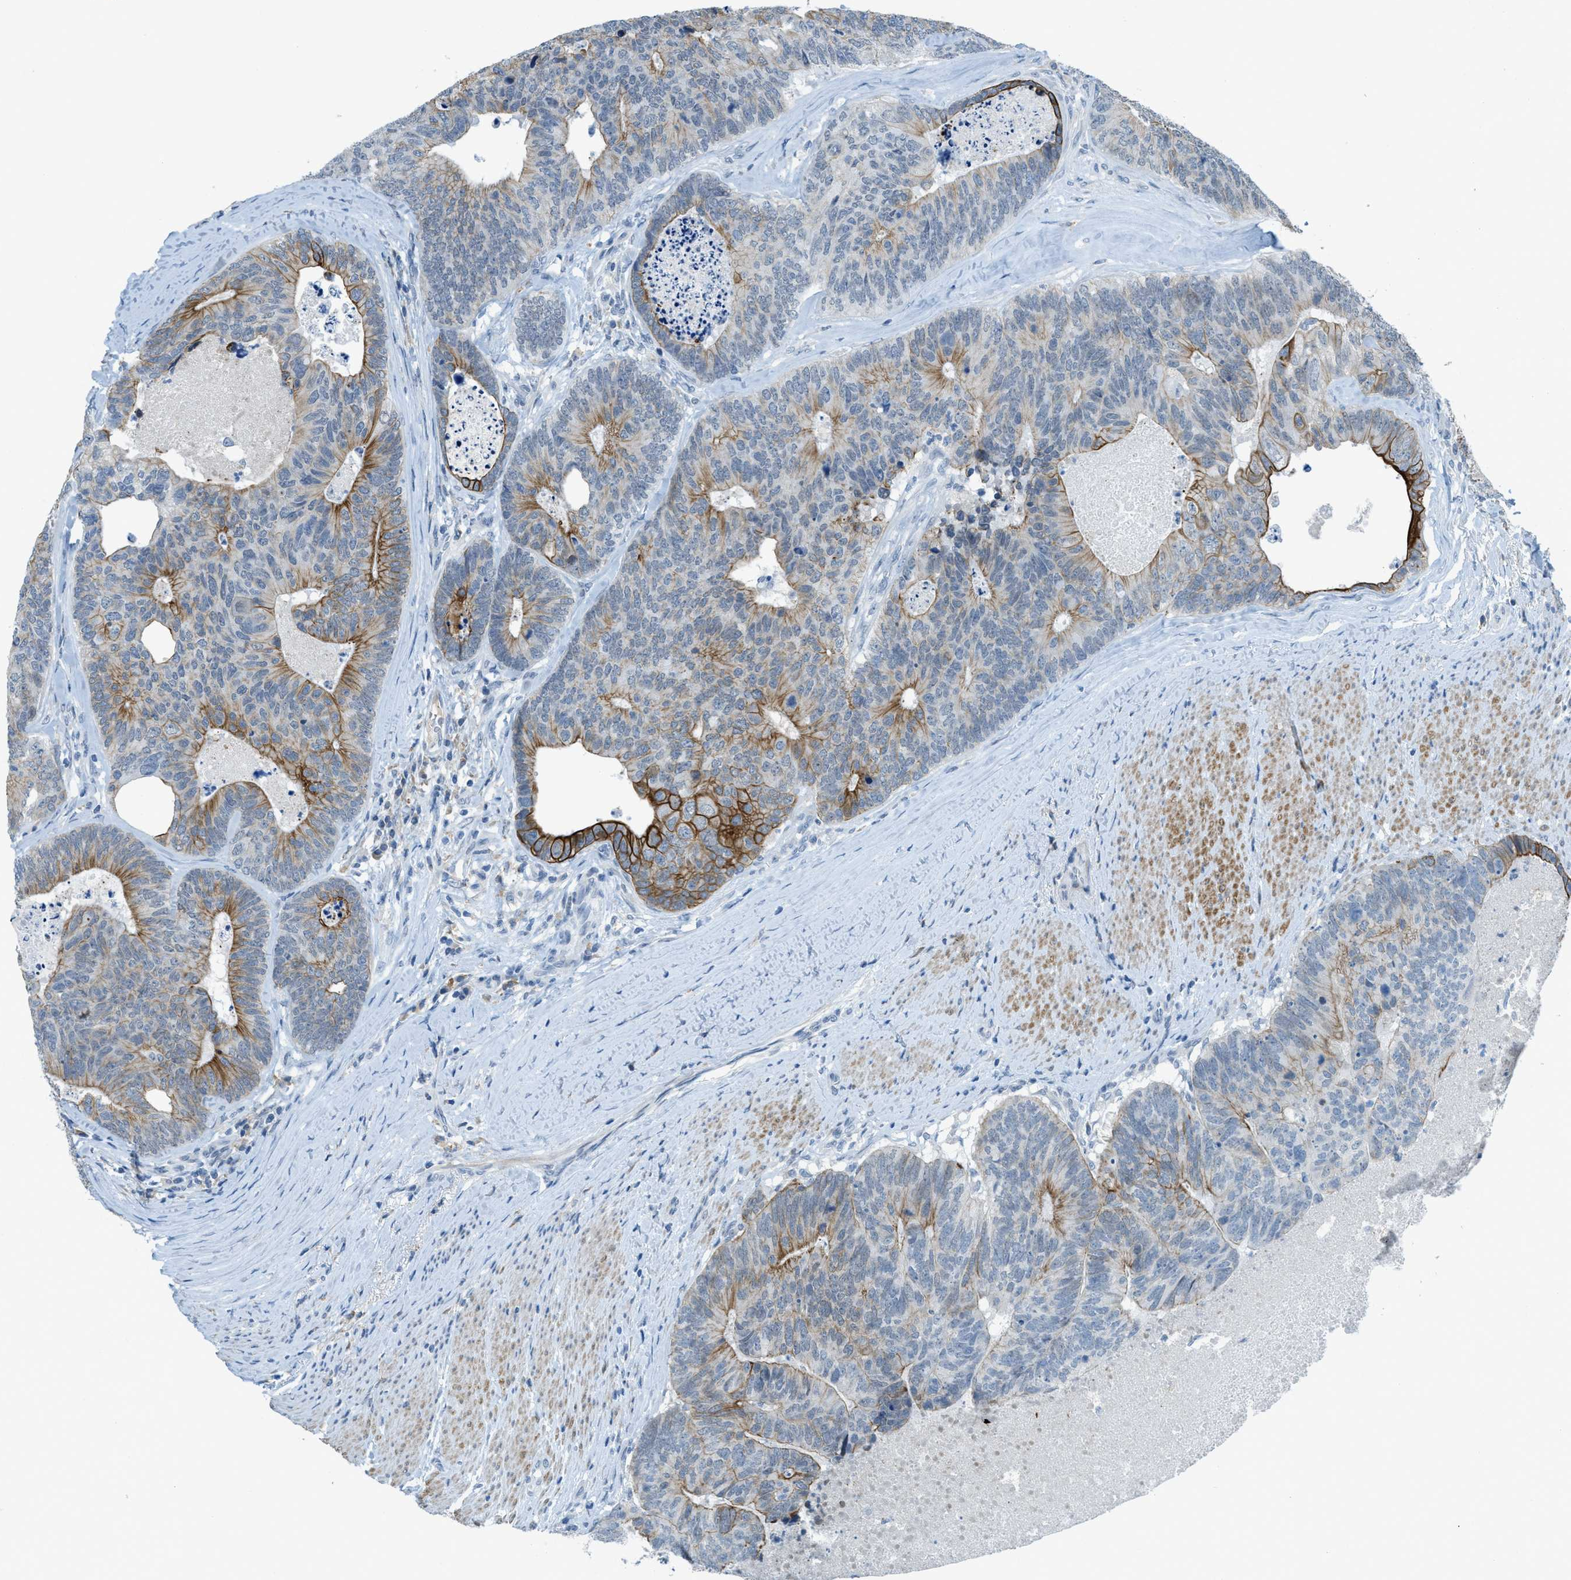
{"staining": {"intensity": "moderate", "quantity": ">75%", "location": "cytoplasmic/membranous"}, "tissue": "colorectal cancer", "cell_type": "Tumor cells", "image_type": "cancer", "snomed": [{"axis": "morphology", "description": "Adenocarcinoma, NOS"}, {"axis": "topography", "description": "Colon"}], "caption": "Immunohistochemistry (IHC) micrograph of neoplastic tissue: colorectal cancer (adenocarcinoma) stained using immunohistochemistry (IHC) displays medium levels of moderate protein expression localized specifically in the cytoplasmic/membranous of tumor cells, appearing as a cytoplasmic/membranous brown color.", "gene": "KLHL8", "patient": {"sex": "female", "age": 67}}